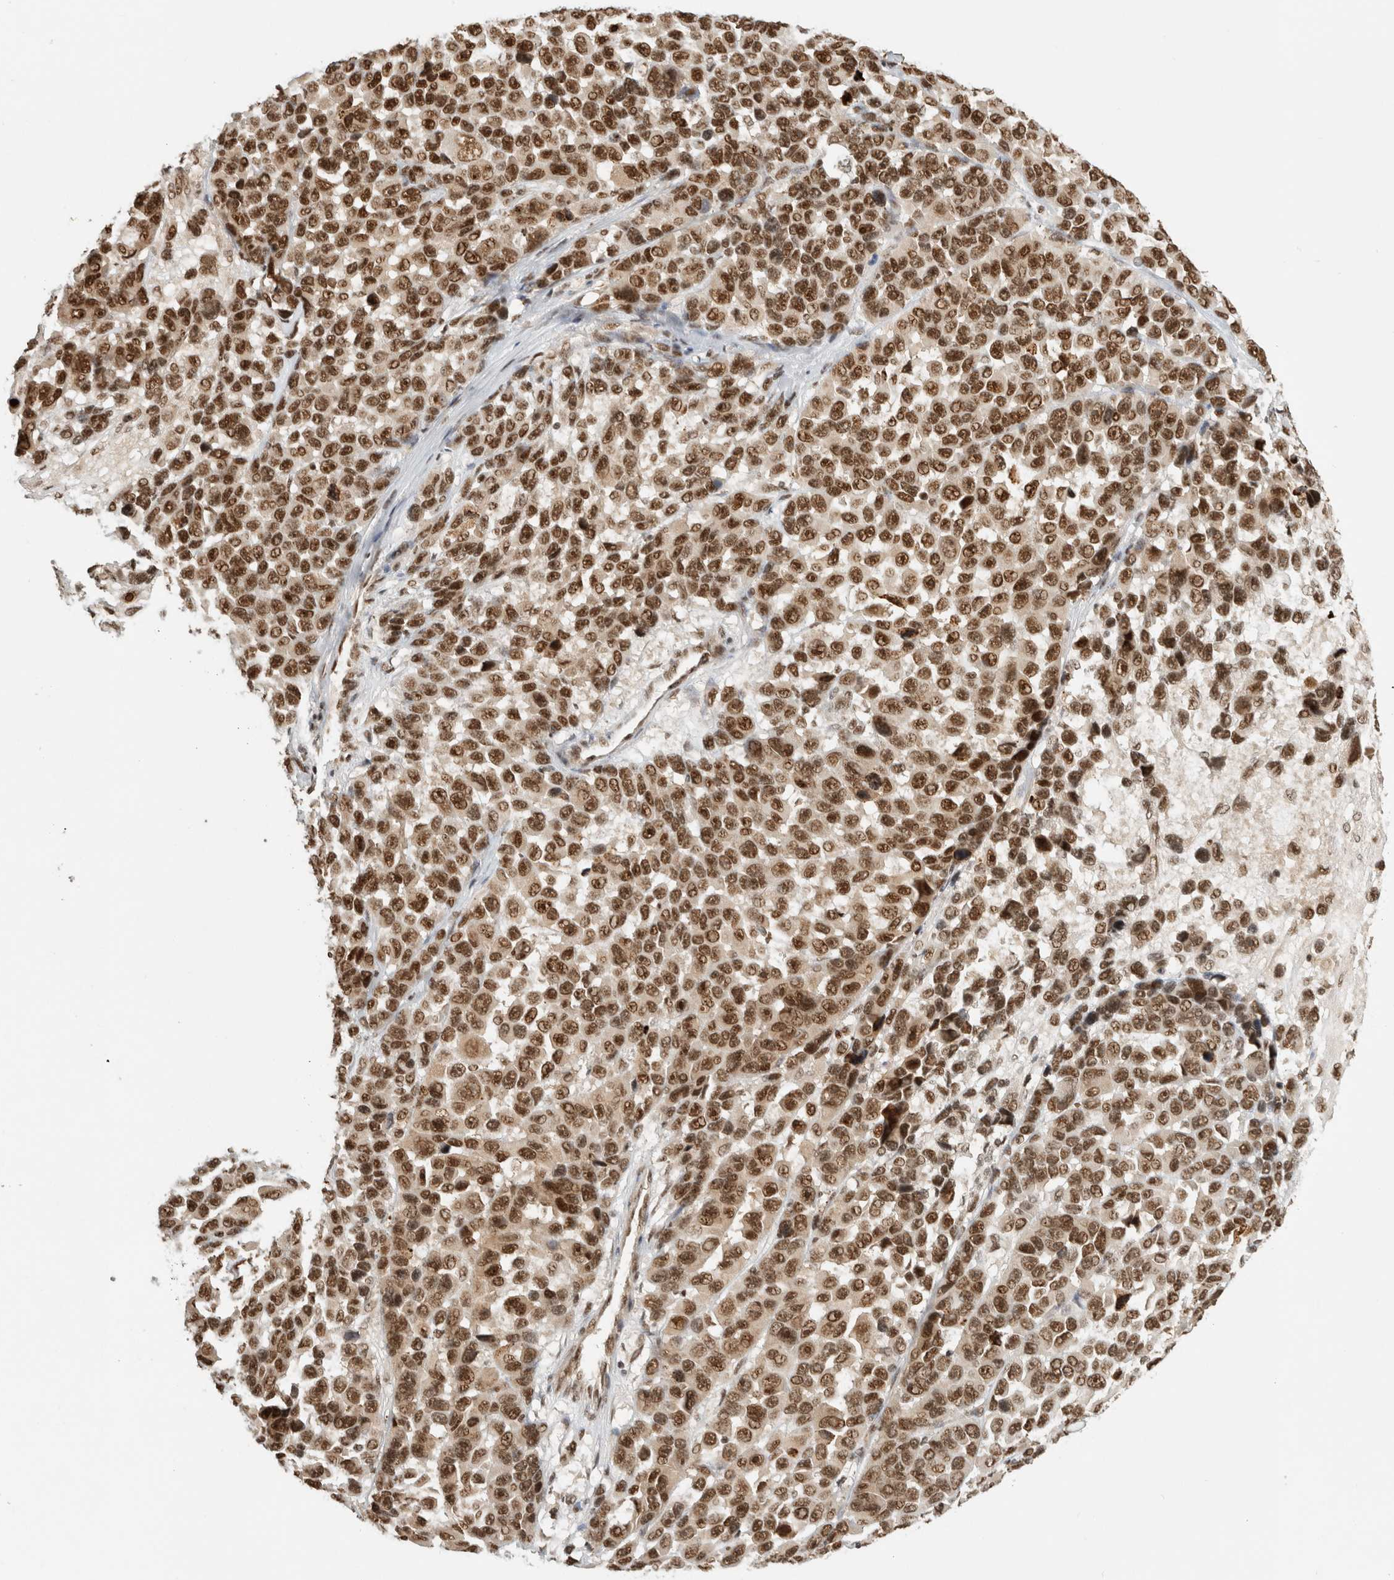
{"staining": {"intensity": "moderate", "quantity": ">75%", "location": "nuclear"}, "tissue": "melanoma", "cell_type": "Tumor cells", "image_type": "cancer", "snomed": [{"axis": "morphology", "description": "Malignant melanoma, NOS"}, {"axis": "topography", "description": "Skin"}], "caption": "Immunohistochemical staining of human malignant melanoma displays moderate nuclear protein expression in about >75% of tumor cells. (DAB (3,3'-diaminobenzidine) IHC, brown staining for protein, blue staining for nuclei).", "gene": "EBNA1BP2", "patient": {"sex": "male", "age": 53}}